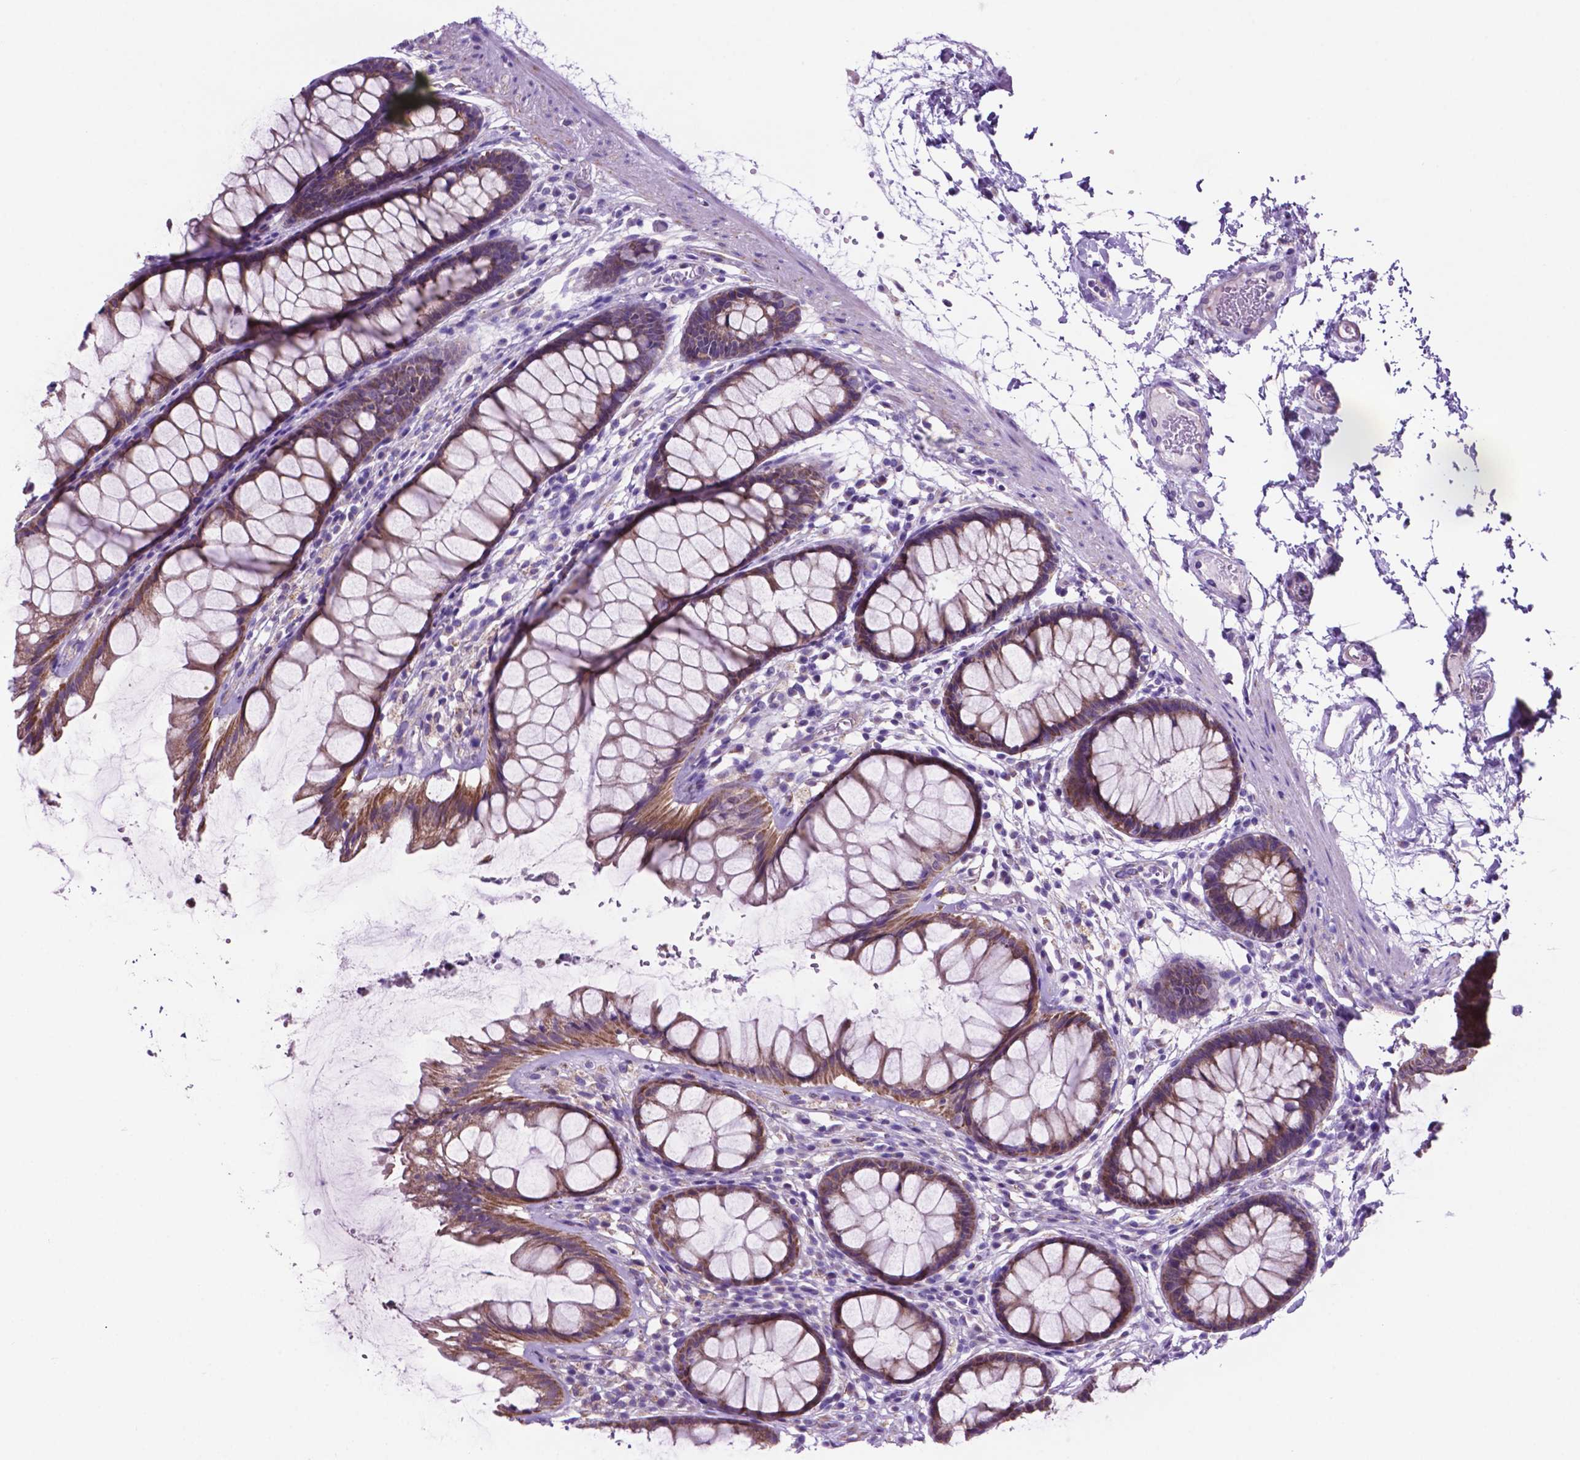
{"staining": {"intensity": "moderate", "quantity": ">75%", "location": "cytoplasmic/membranous"}, "tissue": "rectum", "cell_type": "Glandular cells", "image_type": "normal", "snomed": [{"axis": "morphology", "description": "Normal tissue, NOS"}, {"axis": "topography", "description": "Rectum"}], "caption": "IHC micrograph of normal rectum: human rectum stained using immunohistochemistry shows medium levels of moderate protein expression localized specifically in the cytoplasmic/membranous of glandular cells, appearing as a cytoplasmic/membranous brown color.", "gene": "TMEM121B", "patient": {"sex": "male", "age": 72}}